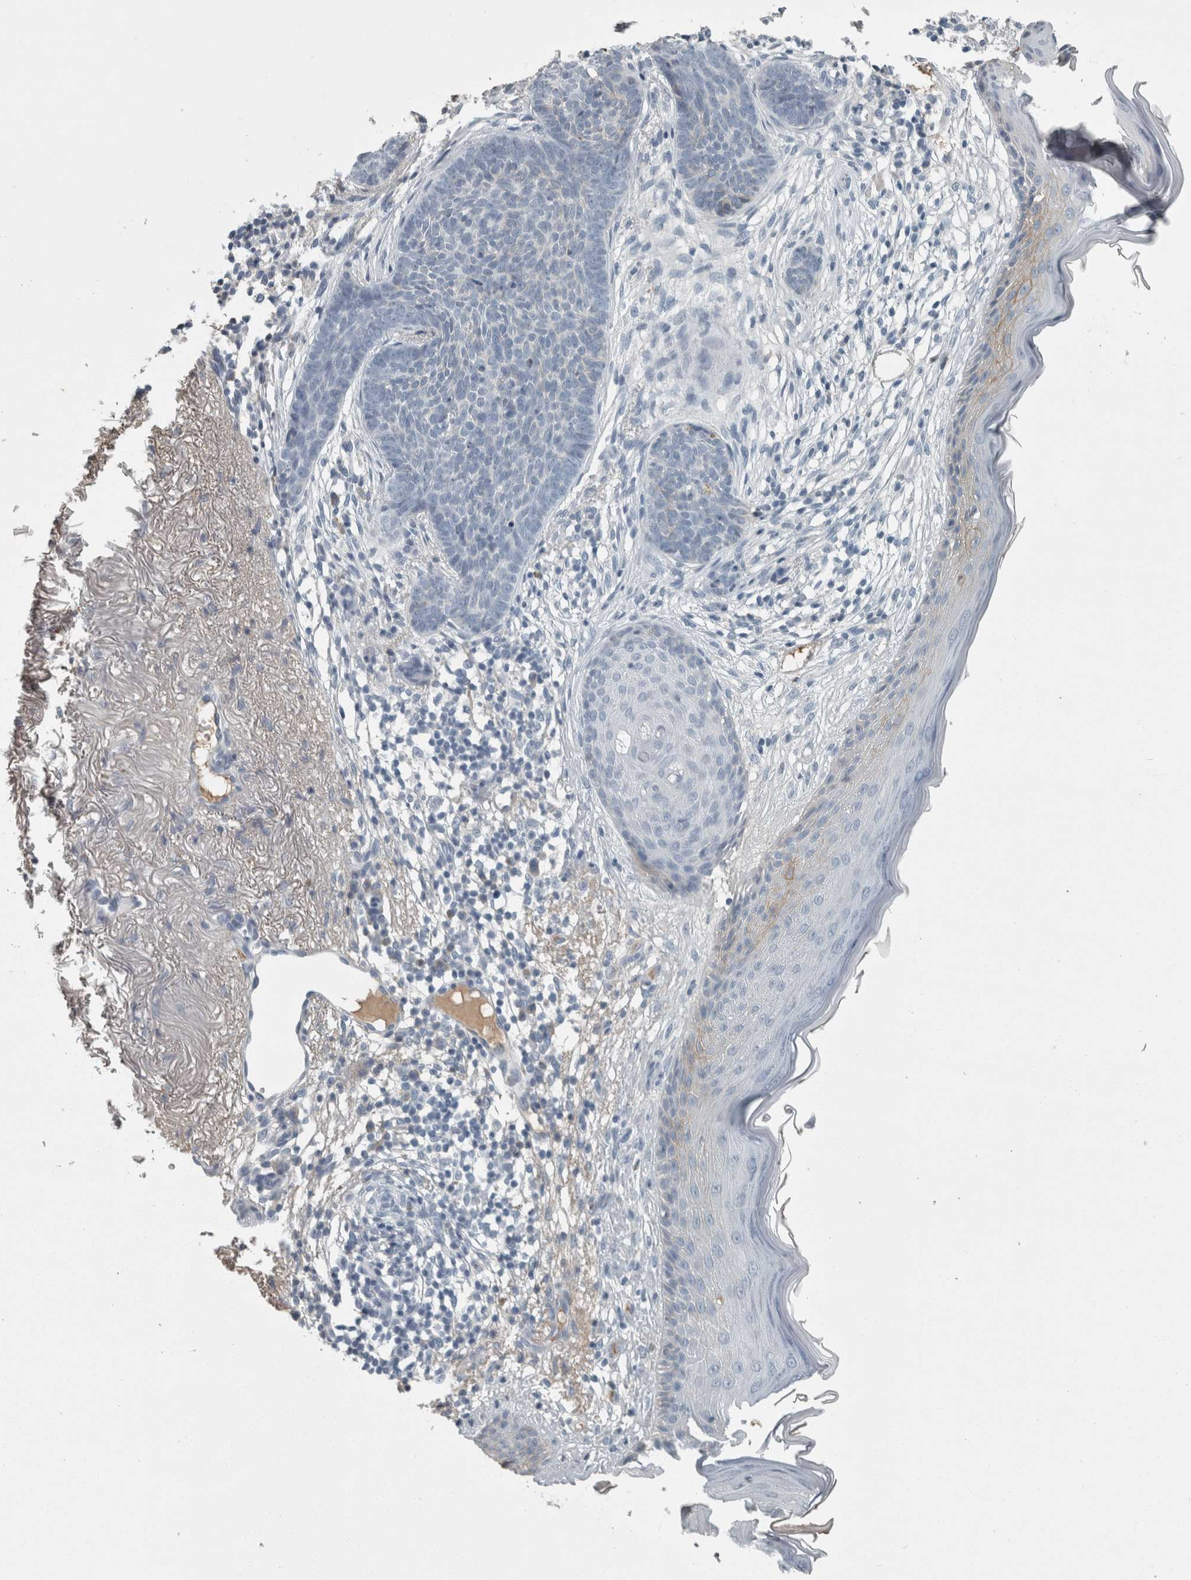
{"staining": {"intensity": "negative", "quantity": "none", "location": "none"}, "tissue": "skin cancer", "cell_type": "Tumor cells", "image_type": "cancer", "snomed": [{"axis": "morphology", "description": "Basal cell carcinoma"}, {"axis": "topography", "description": "Skin"}], "caption": "This is a micrograph of immunohistochemistry staining of skin basal cell carcinoma, which shows no positivity in tumor cells. The staining is performed using DAB (3,3'-diaminobenzidine) brown chromogen with nuclei counter-stained in using hematoxylin.", "gene": "CHL1", "patient": {"sex": "female", "age": 70}}